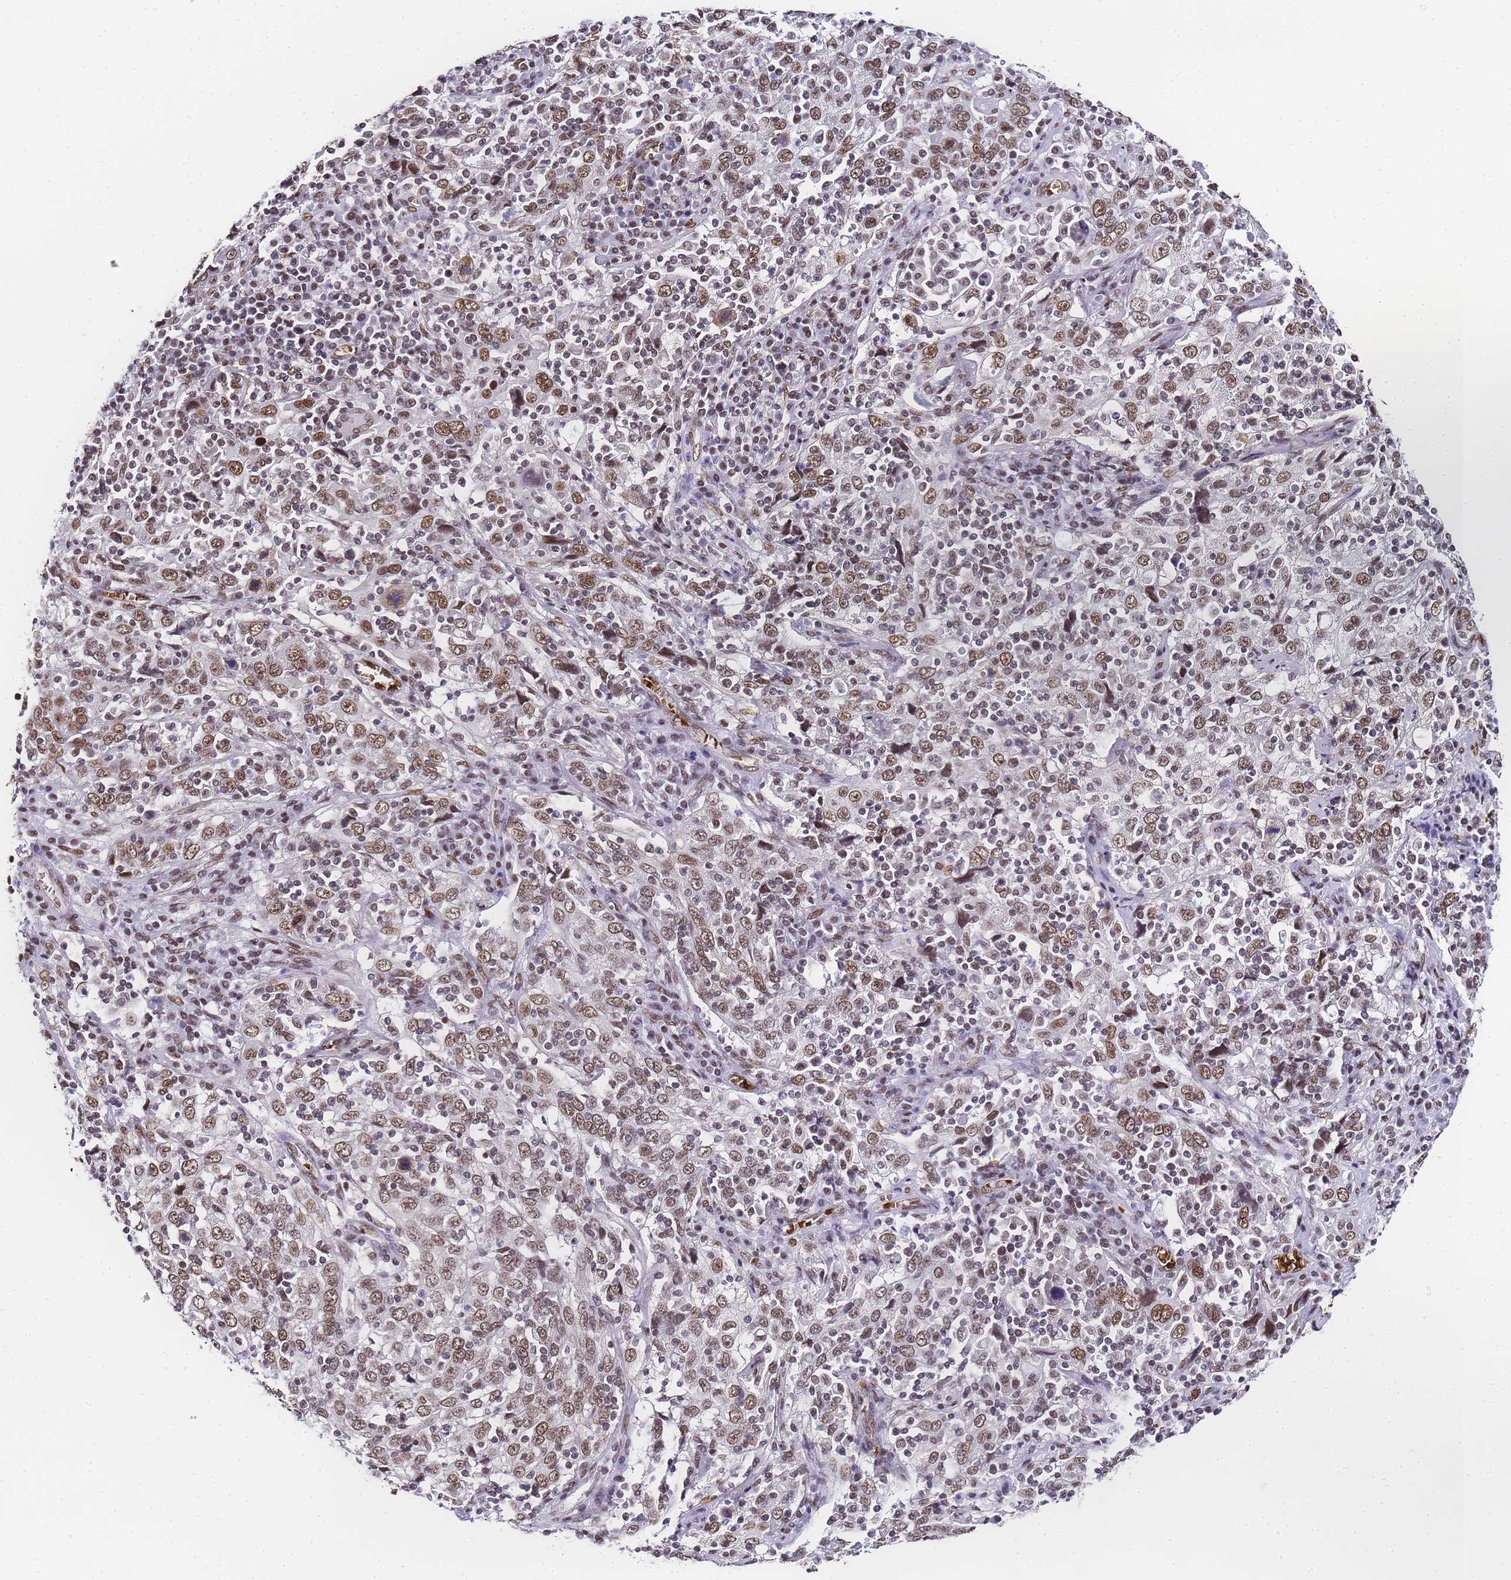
{"staining": {"intensity": "moderate", "quantity": ">75%", "location": "nuclear"}, "tissue": "cervical cancer", "cell_type": "Tumor cells", "image_type": "cancer", "snomed": [{"axis": "morphology", "description": "Squamous cell carcinoma, NOS"}, {"axis": "topography", "description": "Cervix"}], "caption": "A micrograph of human cervical cancer (squamous cell carcinoma) stained for a protein shows moderate nuclear brown staining in tumor cells.", "gene": "POLR1A", "patient": {"sex": "female", "age": 46}}